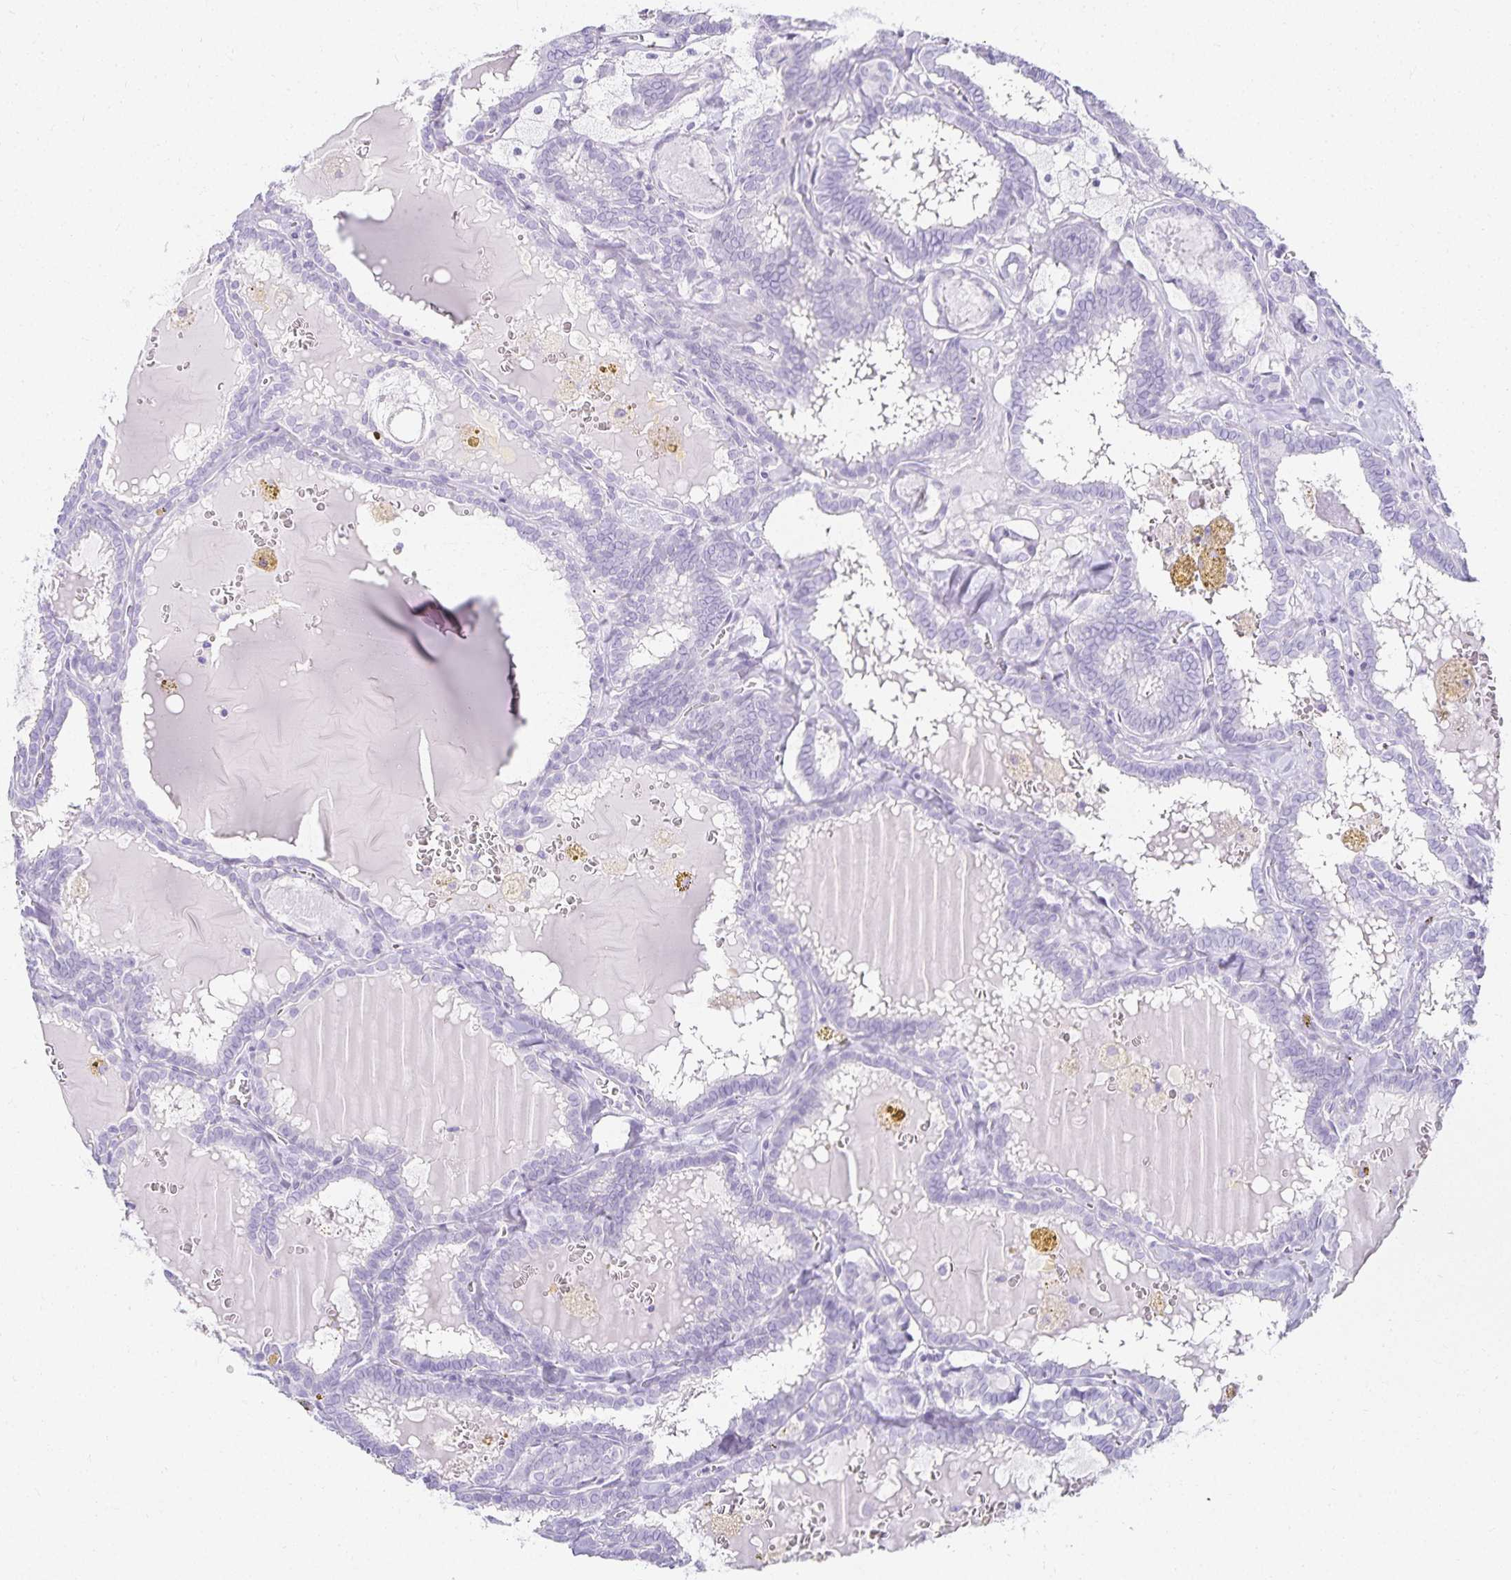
{"staining": {"intensity": "negative", "quantity": "none", "location": "none"}, "tissue": "thyroid cancer", "cell_type": "Tumor cells", "image_type": "cancer", "snomed": [{"axis": "morphology", "description": "Papillary adenocarcinoma, NOS"}, {"axis": "topography", "description": "Thyroid gland"}], "caption": "High magnification brightfield microscopy of thyroid papillary adenocarcinoma stained with DAB (3,3'-diaminobenzidine) (brown) and counterstained with hematoxylin (blue): tumor cells show no significant positivity. The staining was performed using DAB to visualize the protein expression in brown, while the nuclei were stained in blue with hematoxylin (Magnification: 20x).", "gene": "GP2", "patient": {"sex": "female", "age": 39}}